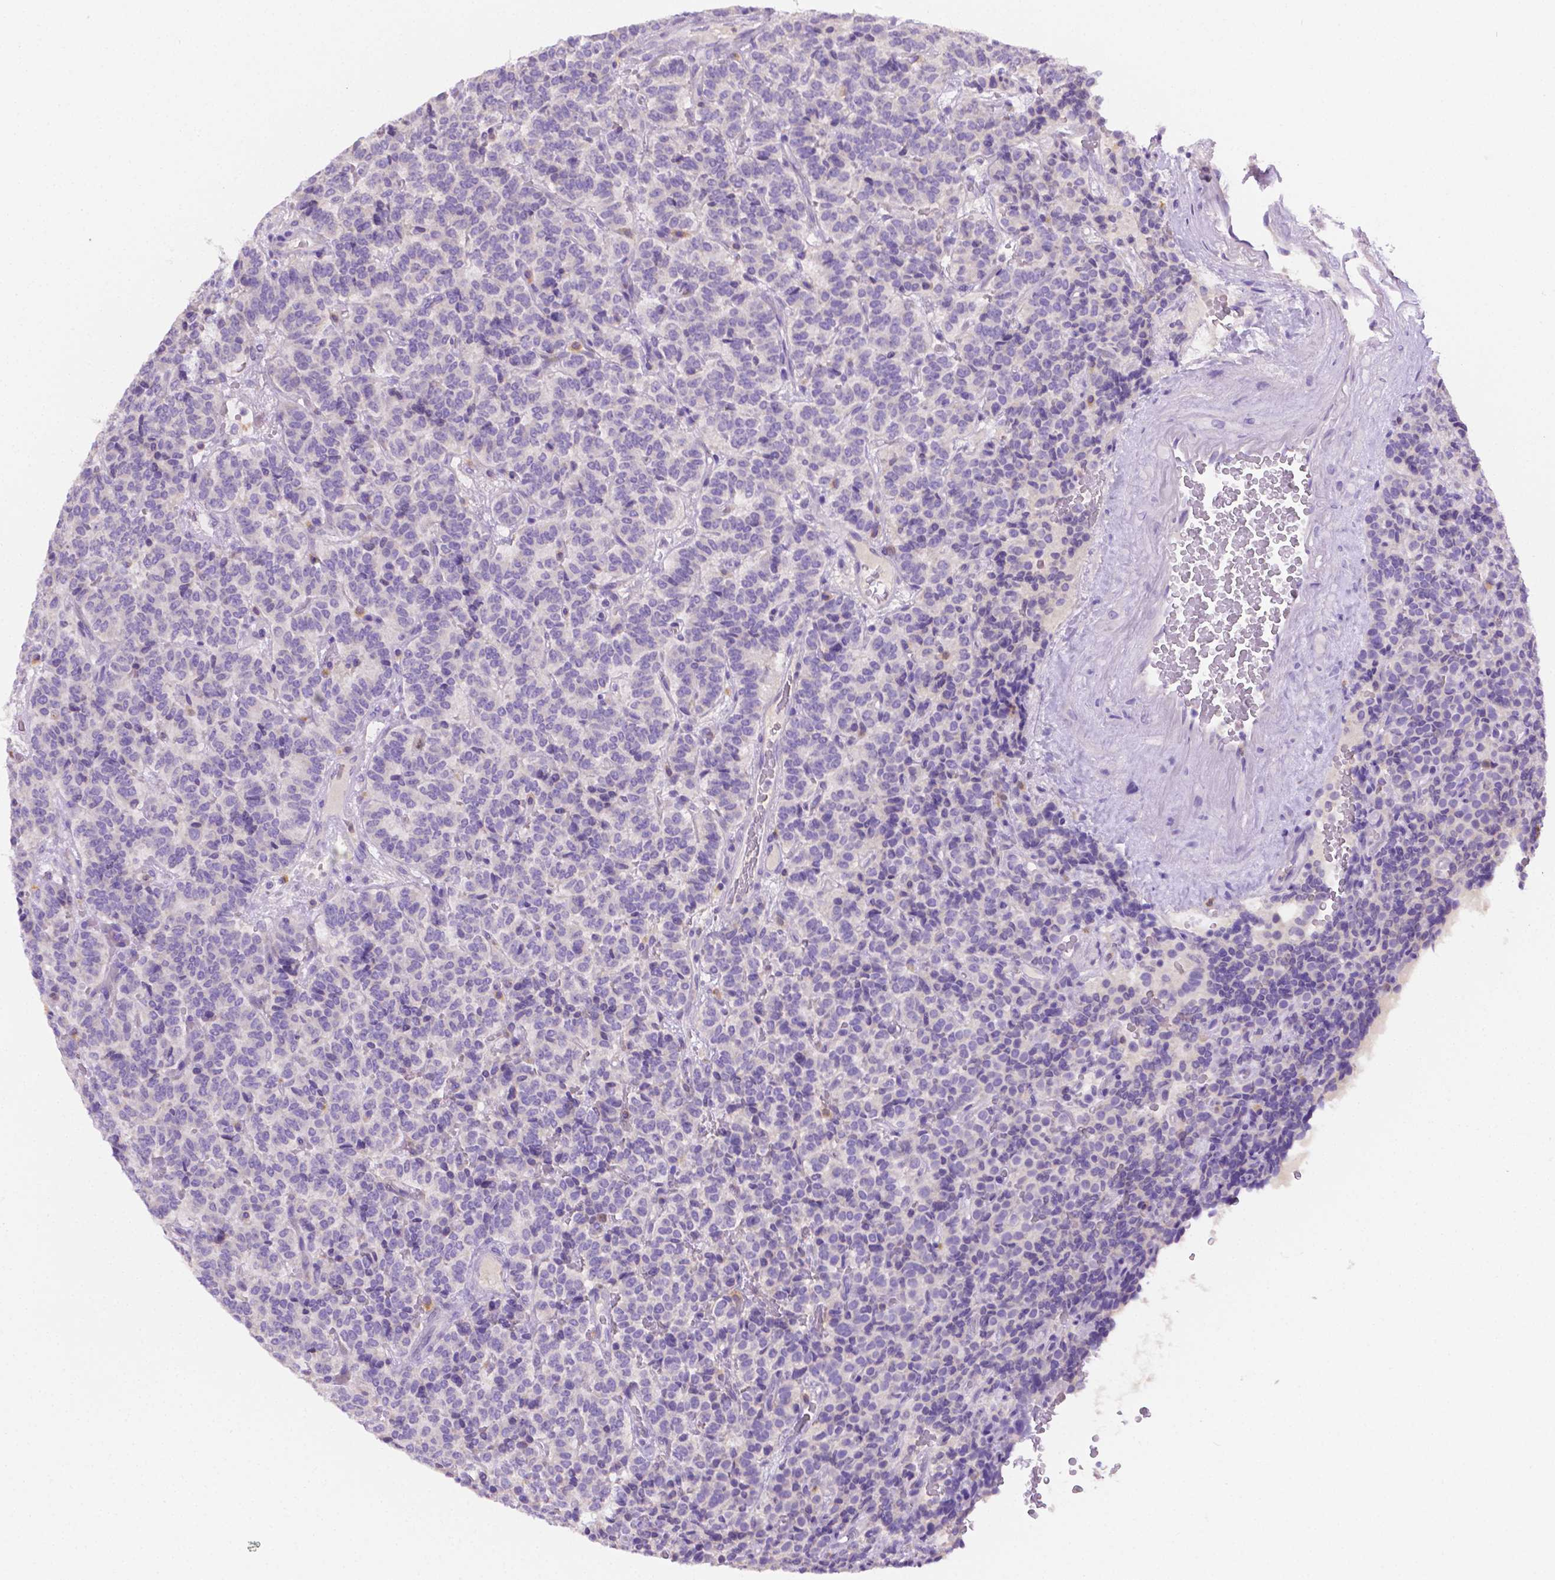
{"staining": {"intensity": "negative", "quantity": "none", "location": "none"}, "tissue": "carcinoid", "cell_type": "Tumor cells", "image_type": "cancer", "snomed": [{"axis": "morphology", "description": "Carcinoid, malignant, NOS"}, {"axis": "topography", "description": "Pancreas"}], "caption": "Tumor cells show no significant protein positivity in carcinoid. The staining was performed using DAB to visualize the protein expression in brown, while the nuclei were stained in blue with hematoxylin (Magnification: 20x).", "gene": "NXPH2", "patient": {"sex": "male", "age": 36}}